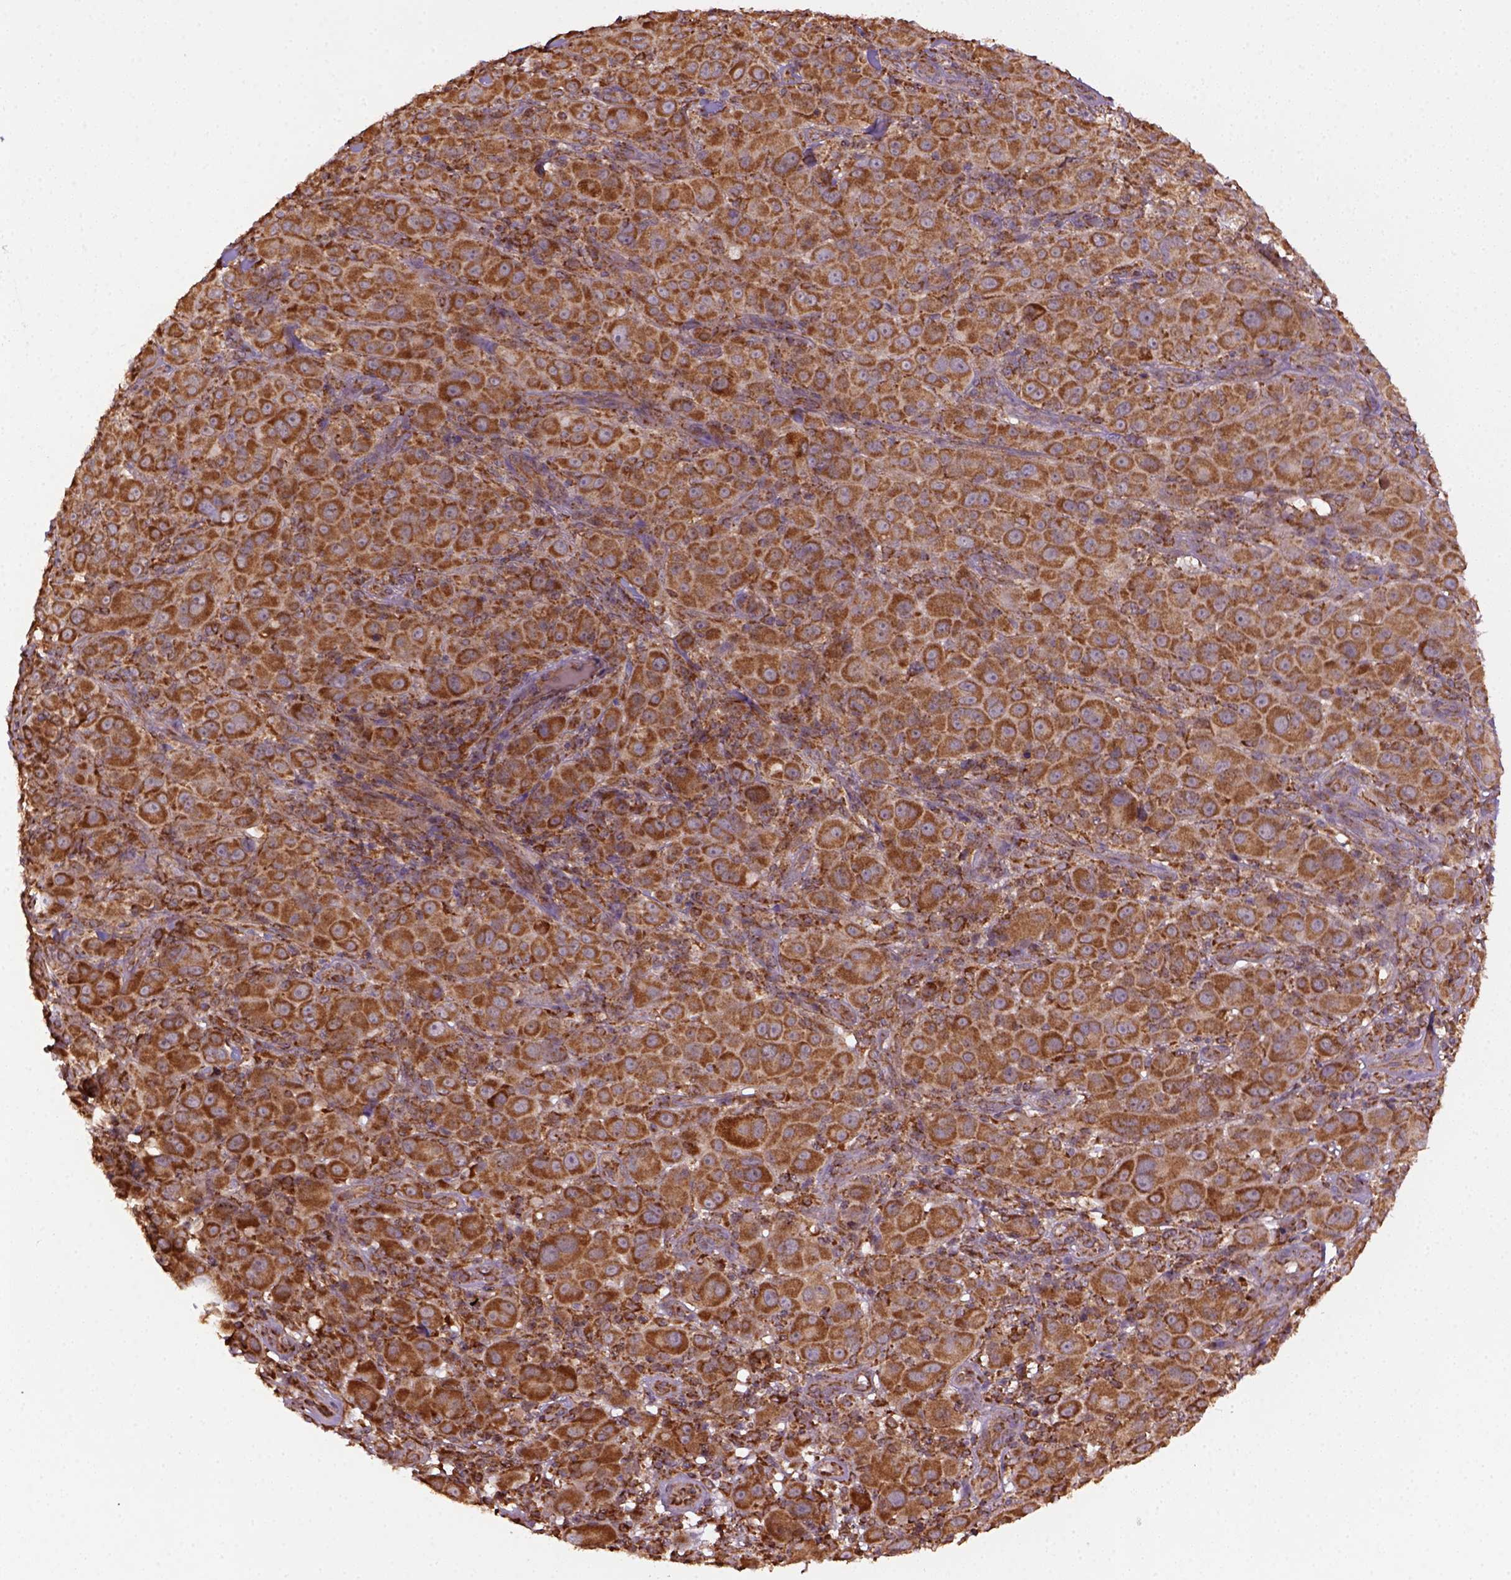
{"staining": {"intensity": "moderate", "quantity": ">75%", "location": "cytoplasmic/membranous"}, "tissue": "melanoma", "cell_type": "Tumor cells", "image_type": "cancer", "snomed": [{"axis": "morphology", "description": "Malignant melanoma, NOS"}, {"axis": "topography", "description": "Skin"}], "caption": "Brown immunohistochemical staining in melanoma reveals moderate cytoplasmic/membranous expression in about >75% of tumor cells.", "gene": "MAPK8IP3", "patient": {"sex": "female", "age": 87}}